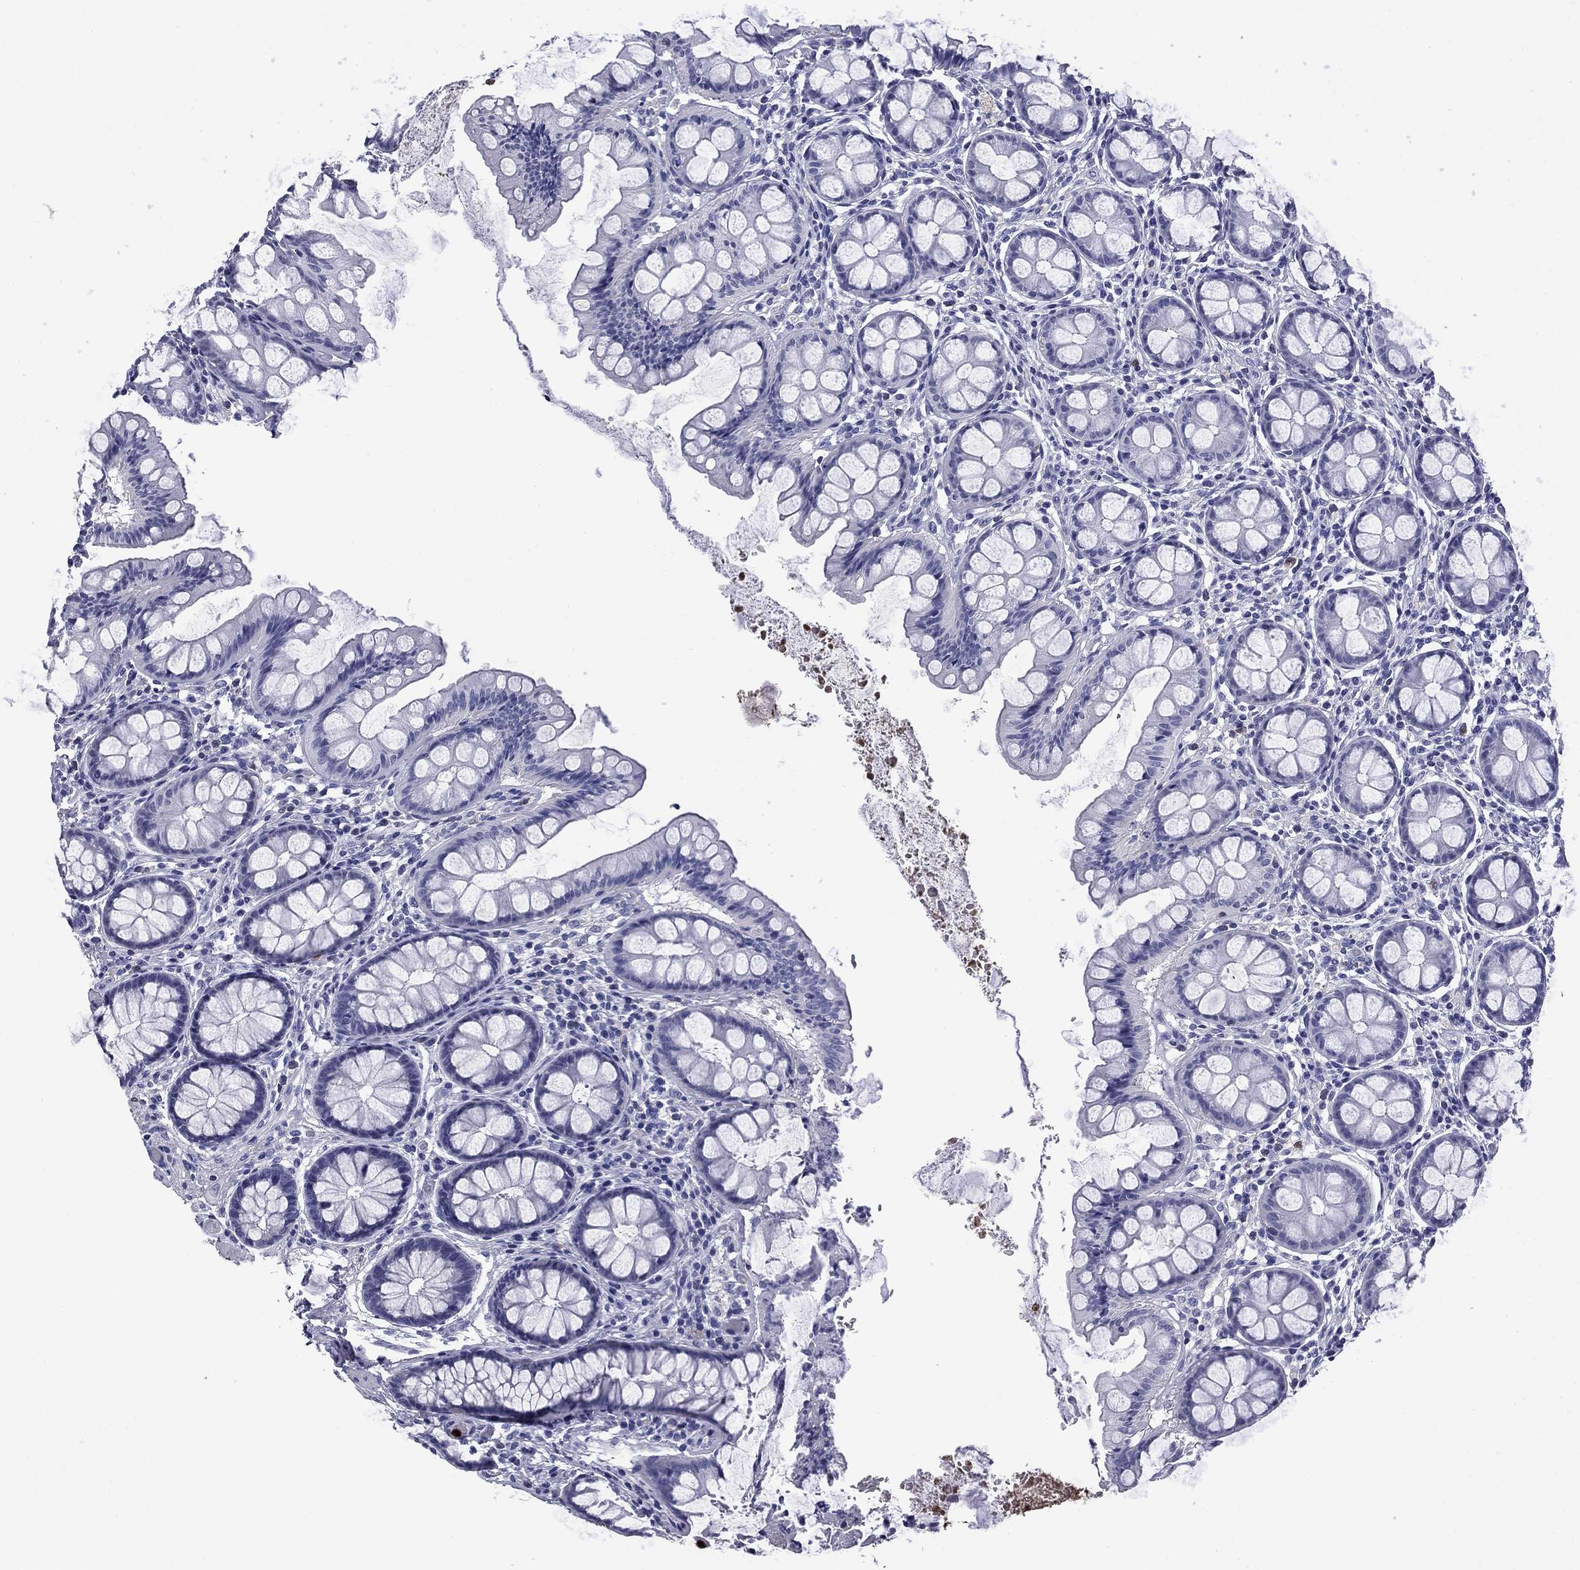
{"staining": {"intensity": "negative", "quantity": "none", "location": "none"}, "tissue": "colon", "cell_type": "Endothelial cells", "image_type": "normal", "snomed": [{"axis": "morphology", "description": "Normal tissue, NOS"}, {"axis": "topography", "description": "Colon"}], "caption": "Endothelial cells show no significant expression in benign colon. The staining is performed using DAB brown chromogen with nuclei counter-stained in using hematoxylin.", "gene": "TRIM29", "patient": {"sex": "female", "age": 65}}